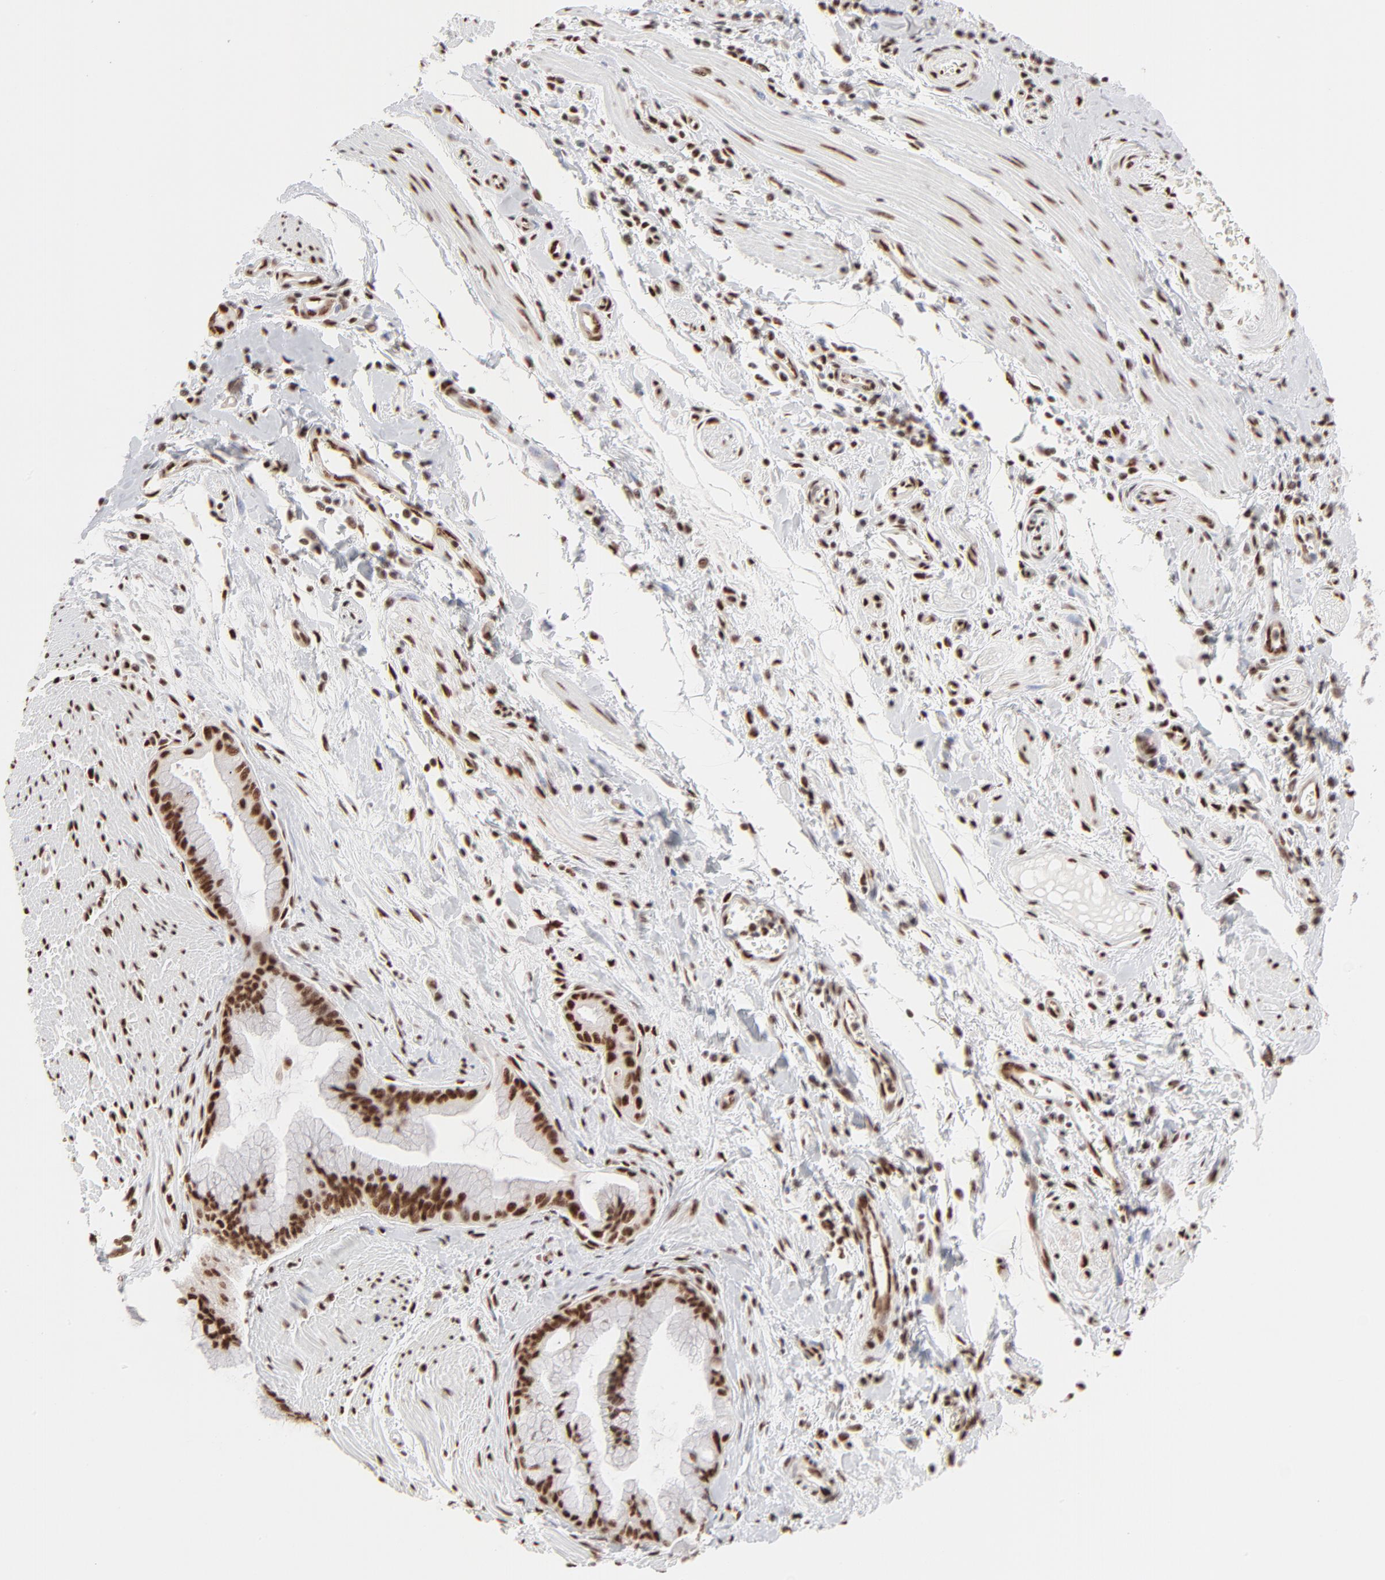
{"staining": {"intensity": "strong", "quantity": ">75%", "location": "nuclear"}, "tissue": "pancreatic cancer", "cell_type": "Tumor cells", "image_type": "cancer", "snomed": [{"axis": "morphology", "description": "Adenocarcinoma, NOS"}, {"axis": "topography", "description": "Pancreas"}], "caption": "High-power microscopy captured an immunohistochemistry photomicrograph of pancreatic adenocarcinoma, revealing strong nuclear positivity in about >75% of tumor cells.", "gene": "TARDBP", "patient": {"sex": "male", "age": 59}}